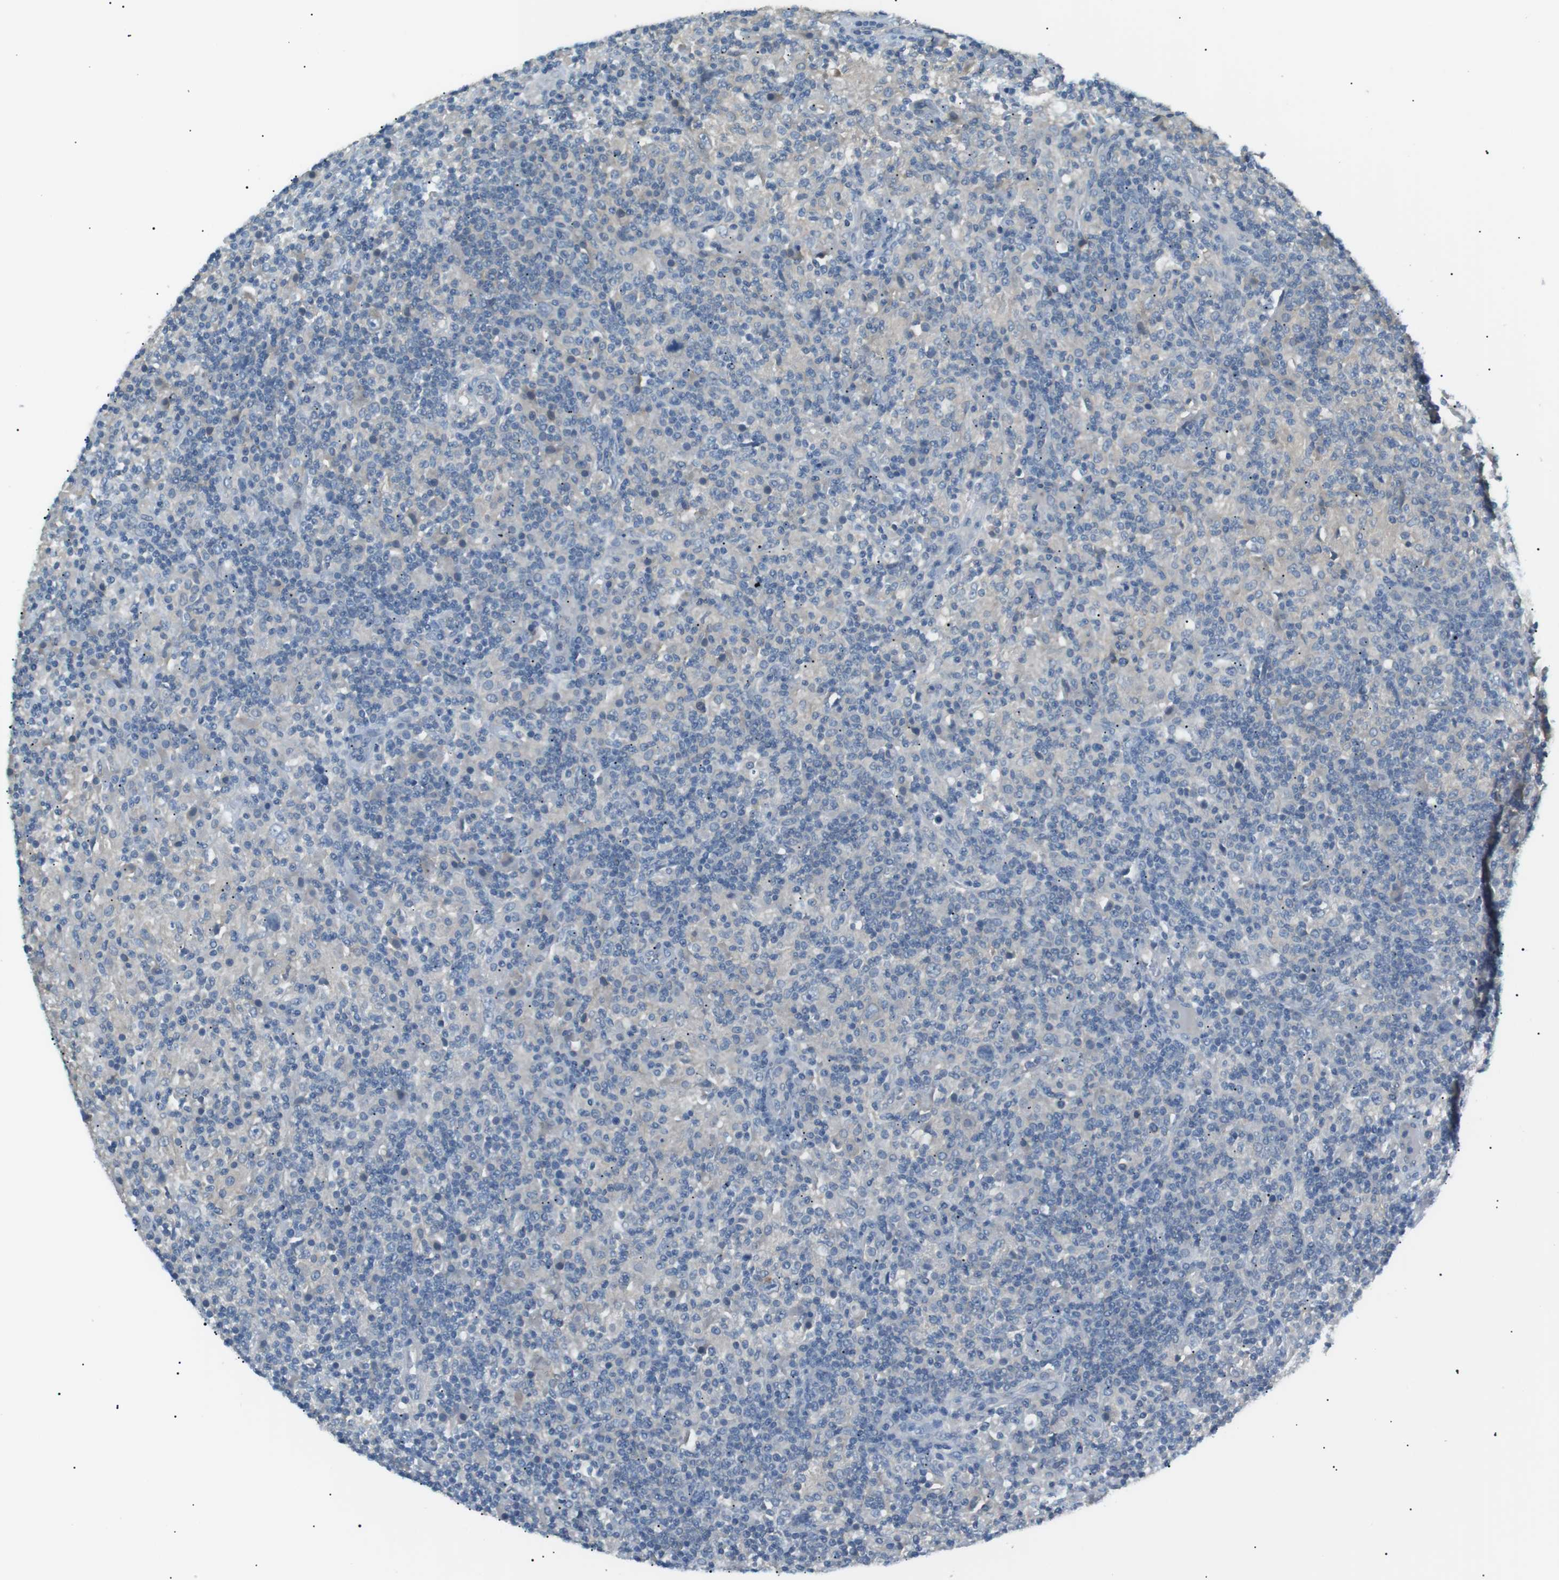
{"staining": {"intensity": "negative", "quantity": "none", "location": "none"}, "tissue": "lymphoma", "cell_type": "Tumor cells", "image_type": "cancer", "snomed": [{"axis": "morphology", "description": "Hodgkin's disease, NOS"}, {"axis": "topography", "description": "Lymph node"}], "caption": "Tumor cells show no significant protein staining in Hodgkin's disease.", "gene": "CDH26", "patient": {"sex": "male", "age": 70}}